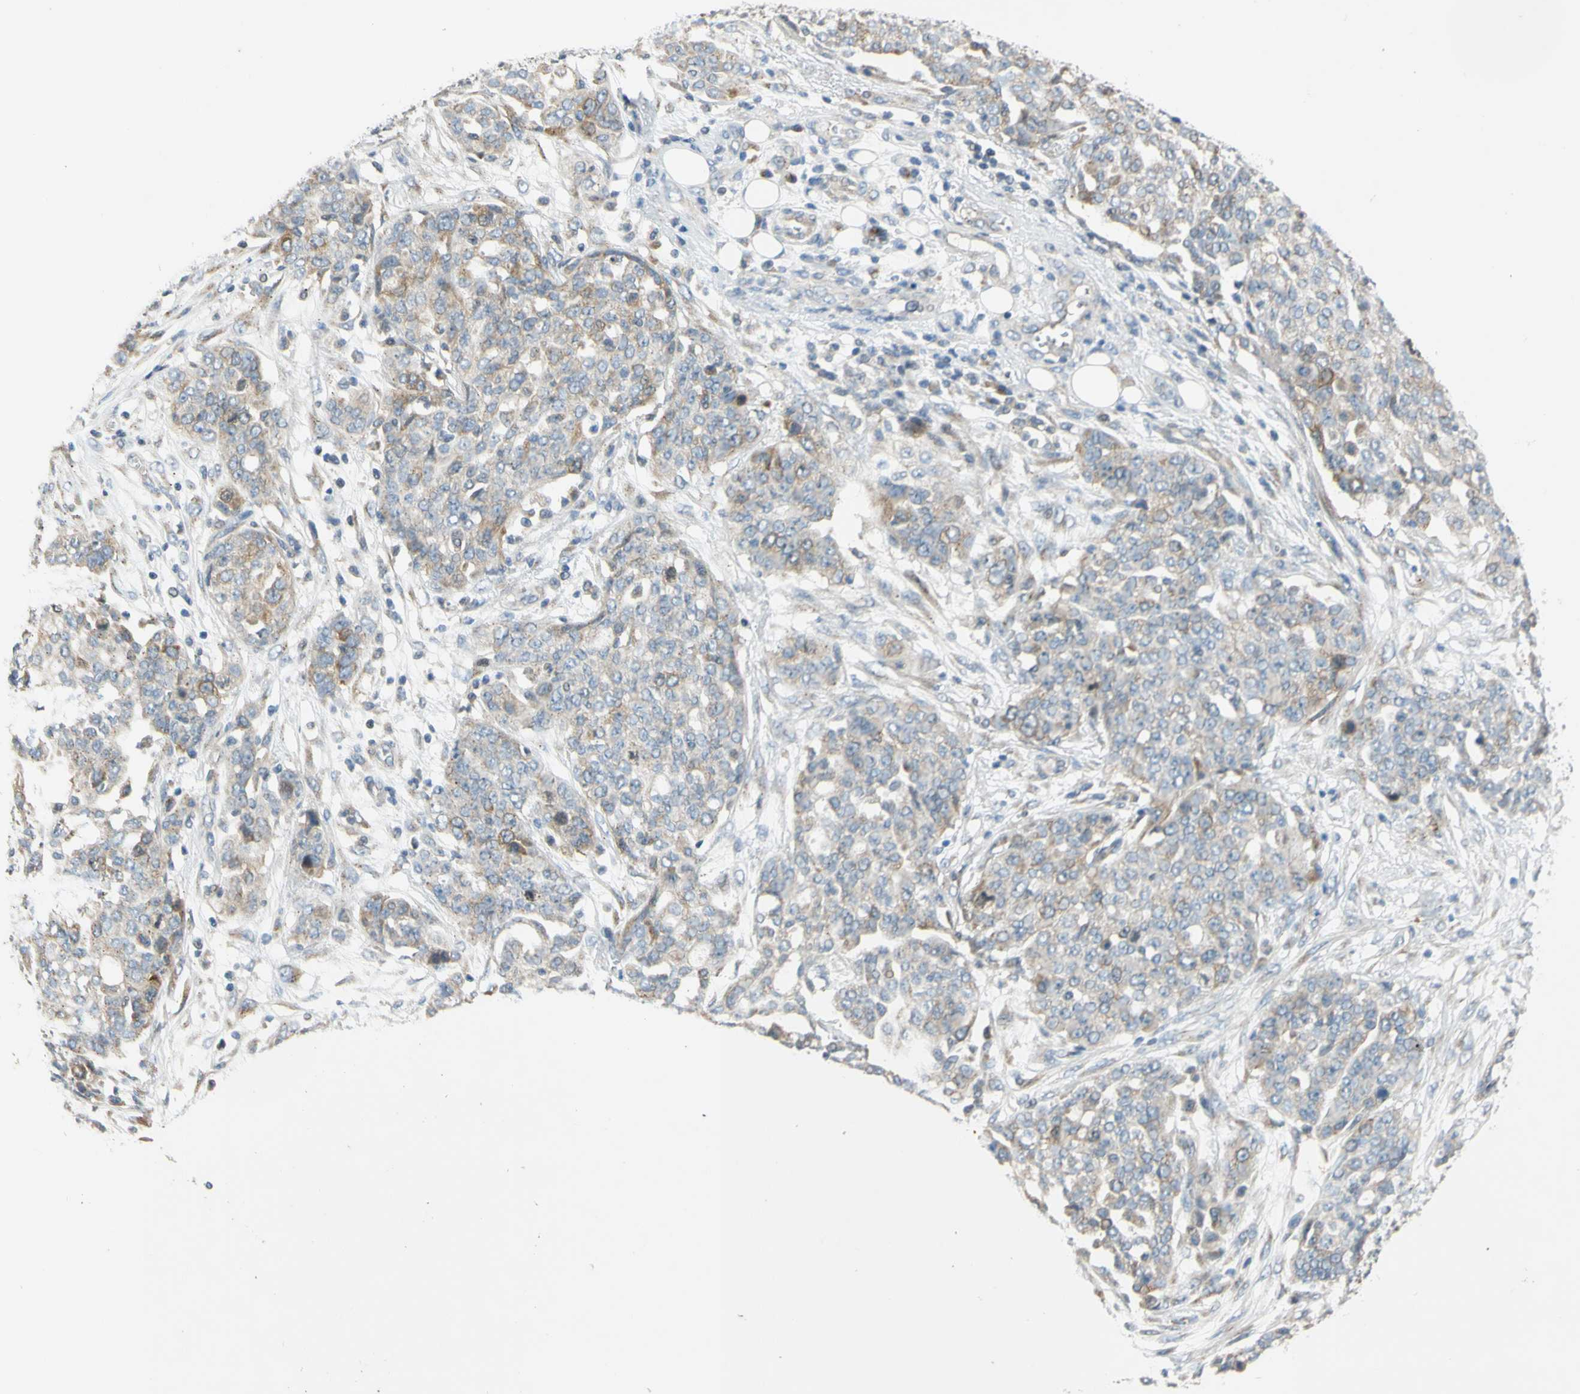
{"staining": {"intensity": "weak", "quantity": "25%-75%", "location": "cytoplasmic/membranous"}, "tissue": "ovarian cancer", "cell_type": "Tumor cells", "image_type": "cancer", "snomed": [{"axis": "morphology", "description": "Cystadenocarcinoma, serous, NOS"}, {"axis": "topography", "description": "Soft tissue"}, {"axis": "topography", "description": "Ovary"}], "caption": "This is a histology image of immunohistochemistry (IHC) staining of serous cystadenocarcinoma (ovarian), which shows weak positivity in the cytoplasmic/membranous of tumor cells.", "gene": "CCNB2", "patient": {"sex": "female", "age": 57}}